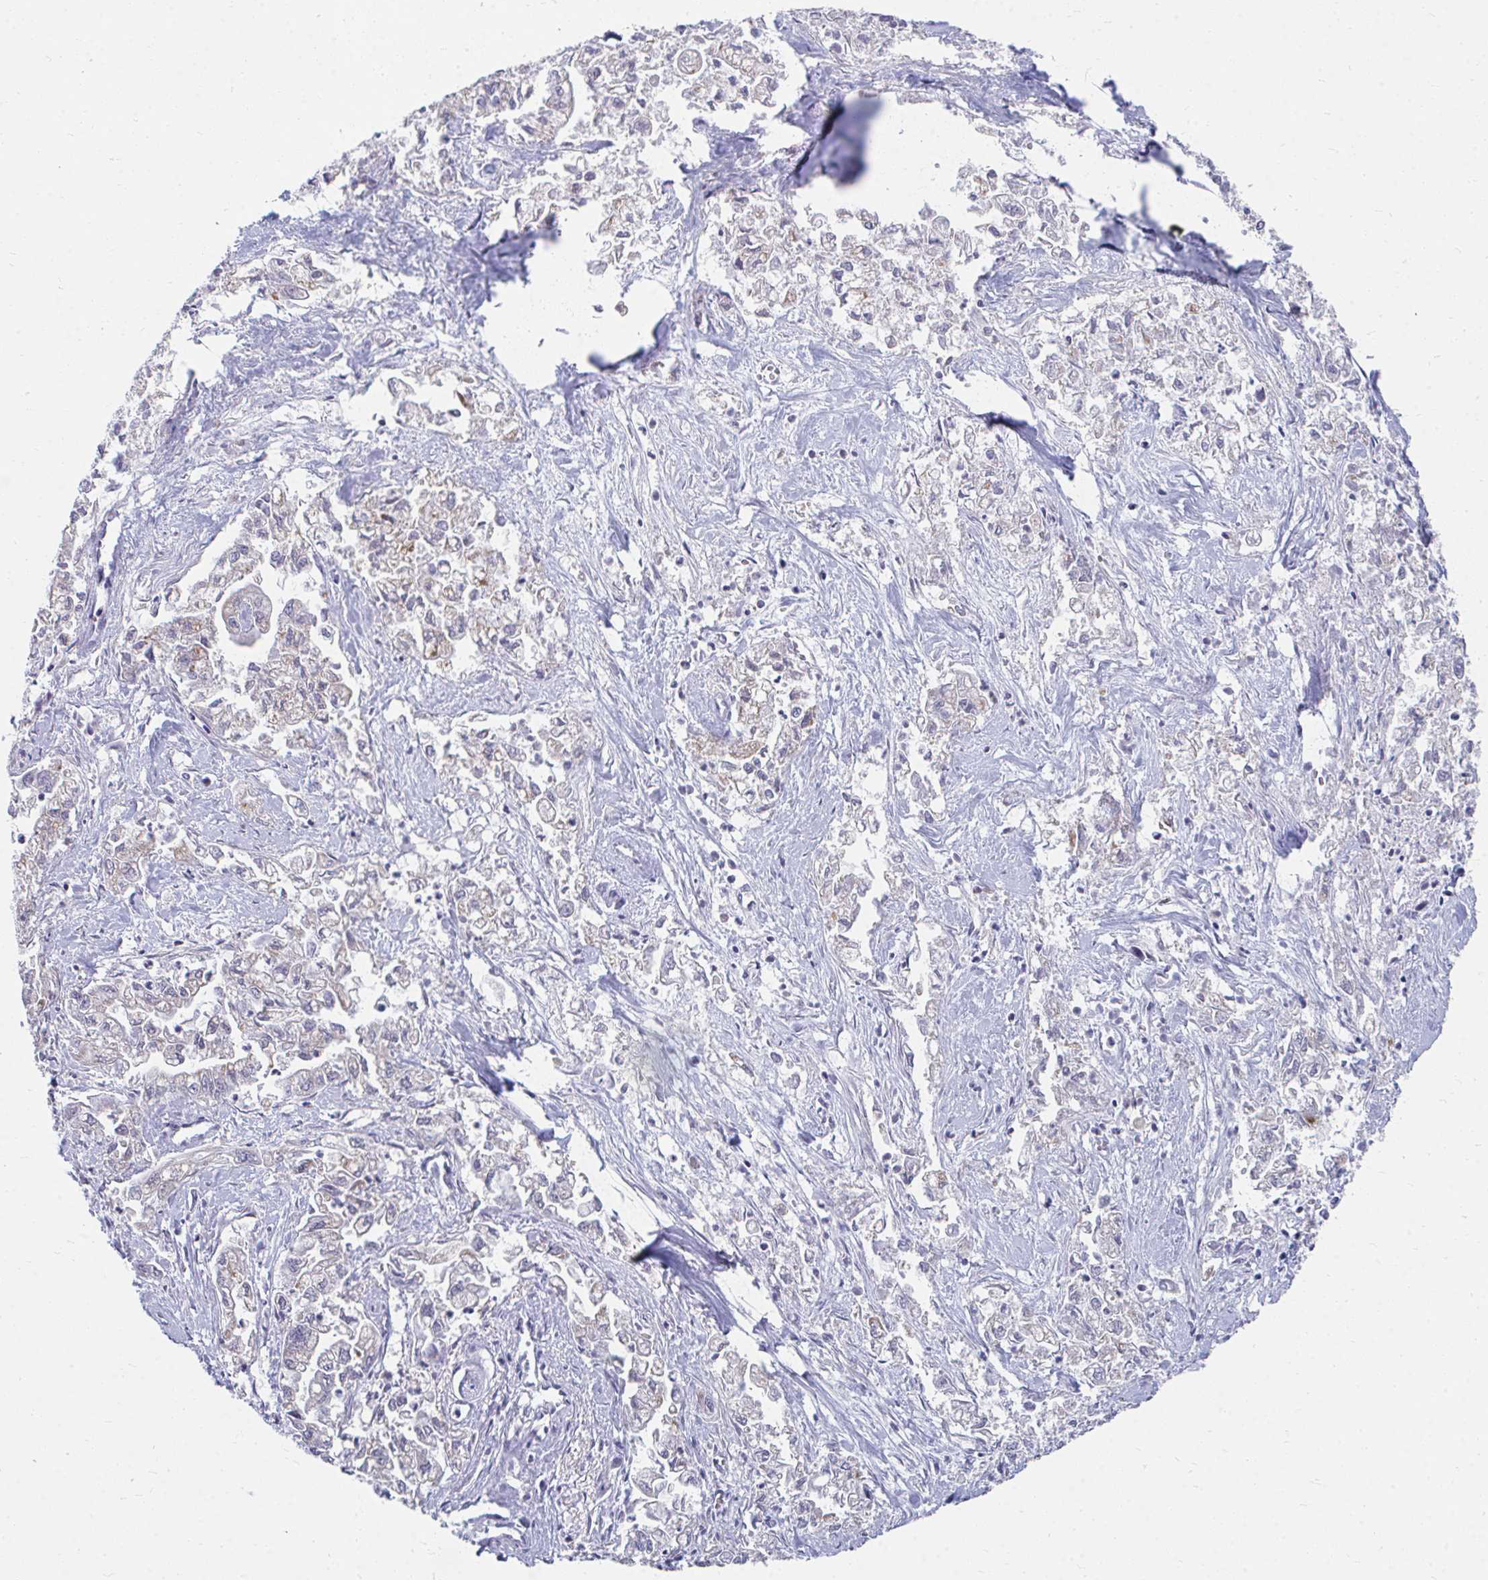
{"staining": {"intensity": "negative", "quantity": "none", "location": "none"}, "tissue": "pancreatic cancer", "cell_type": "Tumor cells", "image_type": "cancer", "snomed": [{"axis": "morphology", "description": "Adenocarcinoma, NOS"}, {"axis": "topography", "description": "Pancreas"}], "caption": "There is no significant positivity in tumor cells of adenocarcinoma (pancreatic).", "gene": "PEX3", "patient": {"sex": "male", "age": 72}}